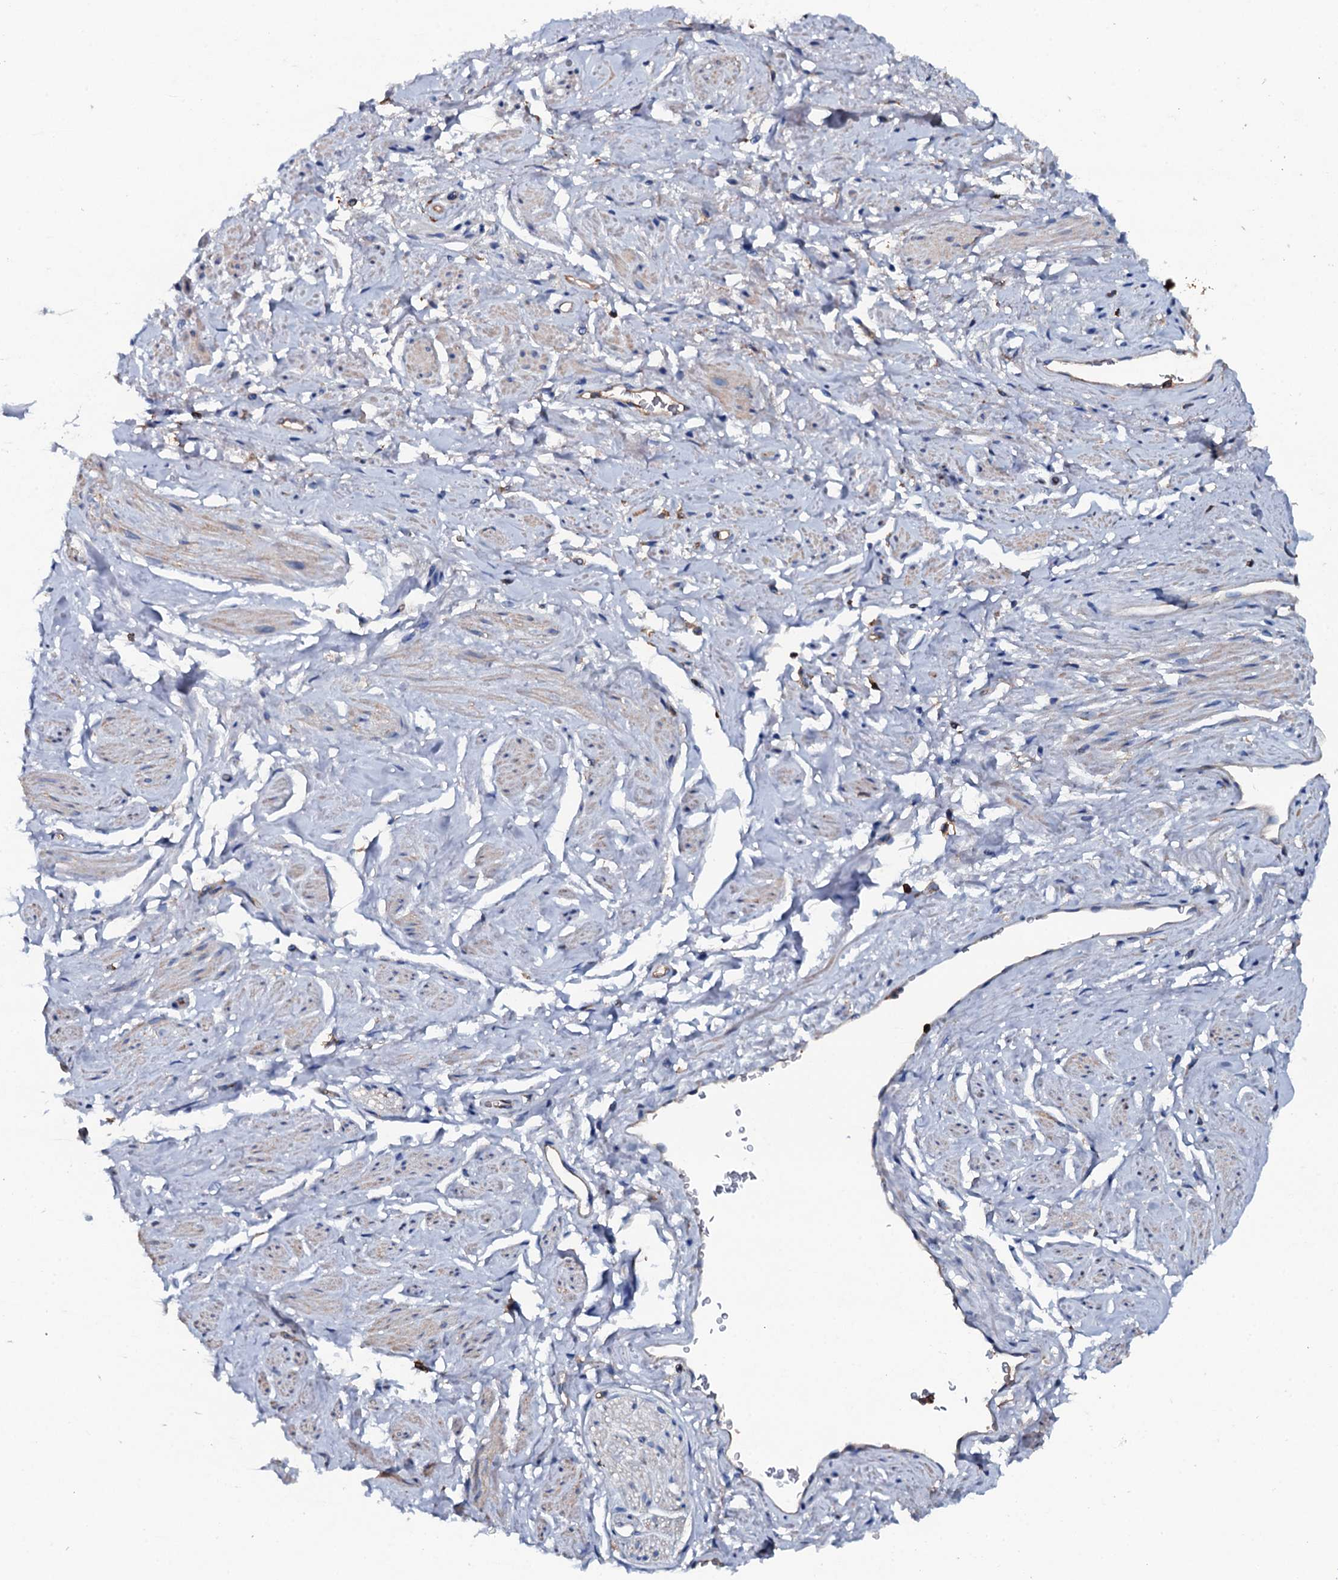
{"staining": {"intensity": "negative", "quantity": "none", "location": "none"}, "tissue": "adipose tissue", "cell_type": "Adipocytes", "image_type": "normal", "snomed": [{"axis": "morphology", "description": "Normal tissue, NOS"}, {"axis": "morphology", "description": "Adenocarcinoma, NOS"}, {"axis": "topography", "description": "Rectum"}, {"axis": "topography", "description": "Vagina"}, {"axis": "topography", "description": "Peripheral nerve tissue"}], "caption": "High power microscopy histopathology image of an IHC photomicrograph of normal adipose tissue, revealing no significant expression in adipocytes. (Stains: DAB IHC with hematoxylin counter stain, Microscopy: brightfield microscopy at high magnification).", "gene": "MS4A4E", "patient": {"sex": "female", "age": 71}}